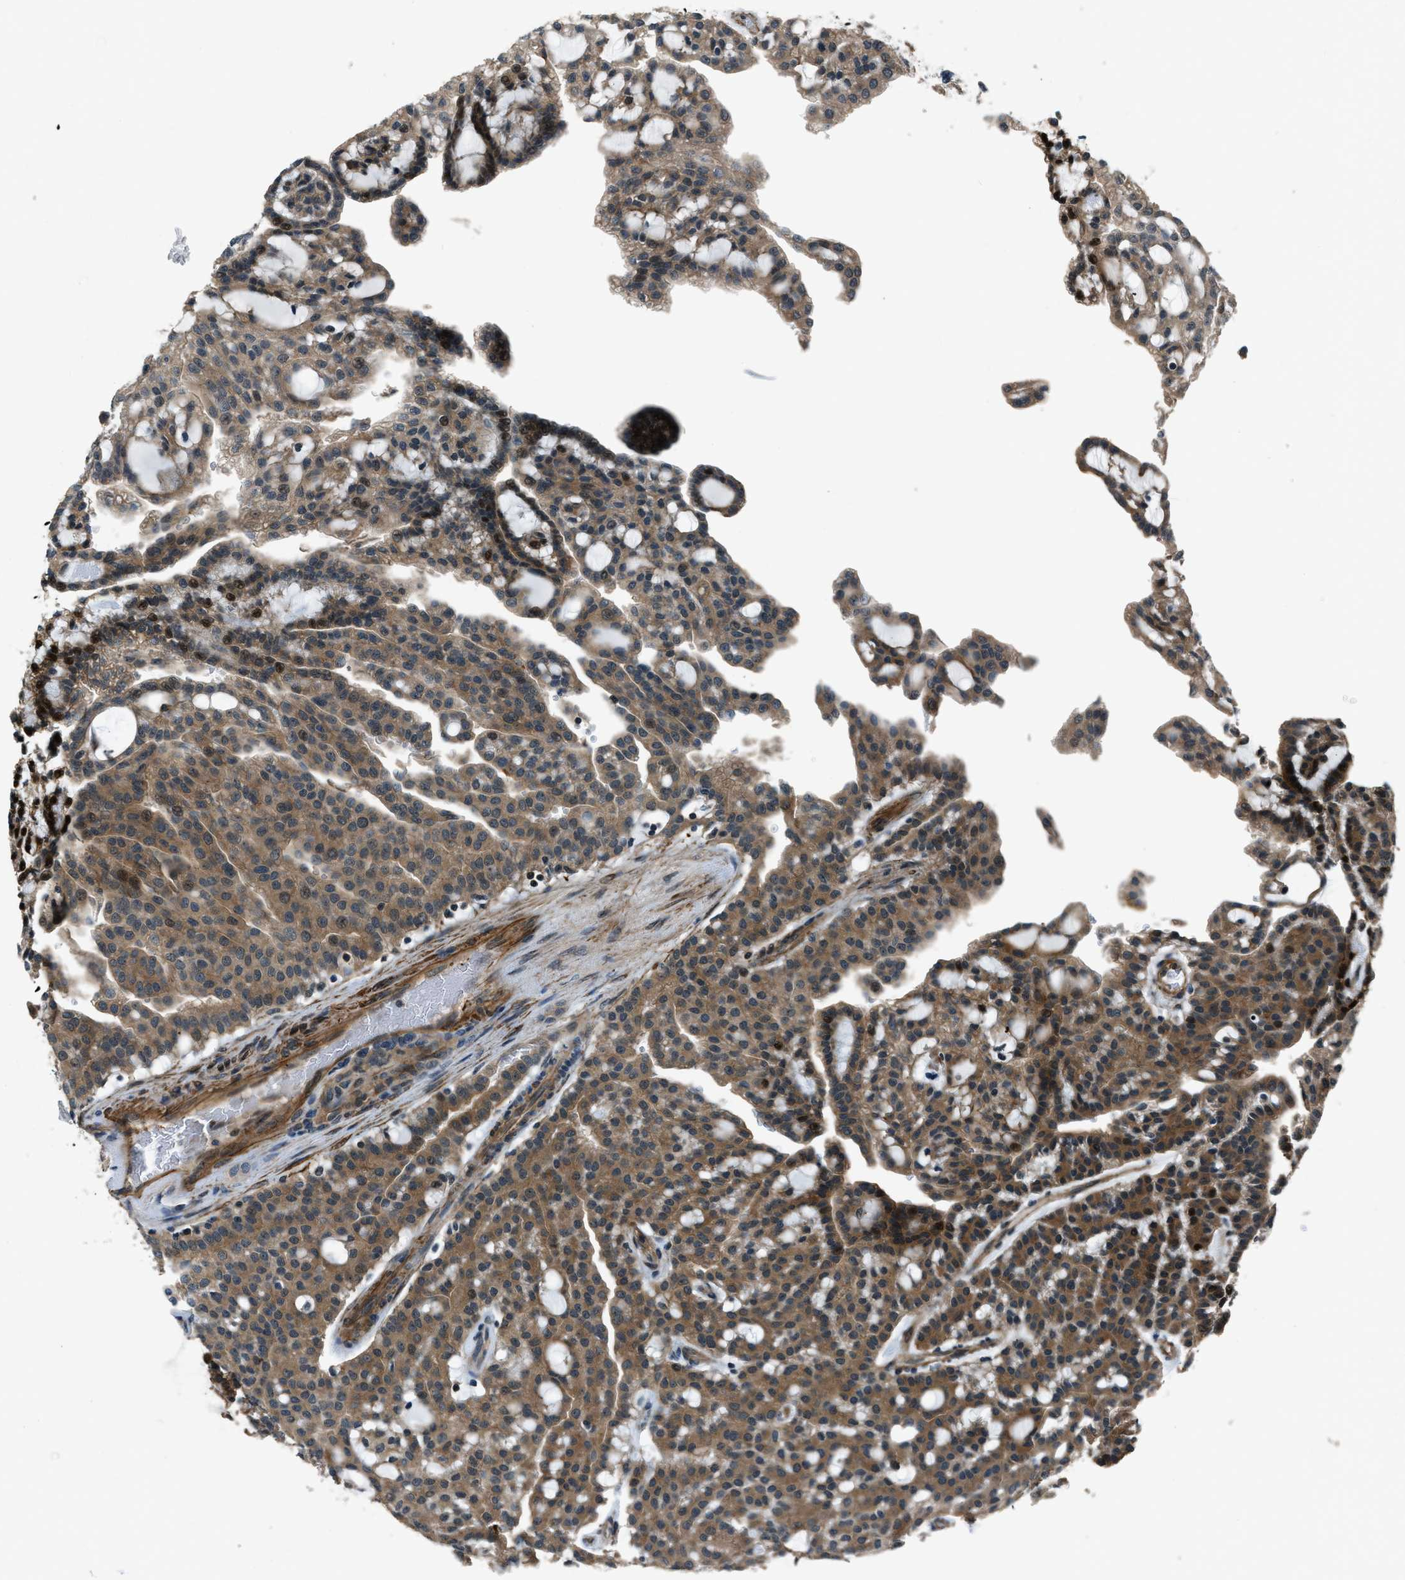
{"staining": {"intensity": "moderate", "quantity": ">75%", "location": "cytoplasmic/membranous,nuclear"}, "tissue": "renal cancer", "cell_type": "Tumor cells", "image_type": "cancer", "snomed": [{"axis": "morphology", "description": "Adenocarcinoma, NOS"}, {"axis": "topography", "description": "Kidney"}], "caption": "Adenocarcinoma (renal) was stained to show a protein in brown. There is medium levels of moderate cytoplasmic/membranous and nuclear expression in about >75% of tumor cells.", "gene": "NUDCD3", "patient": {"sex": "male", "age": 63}}